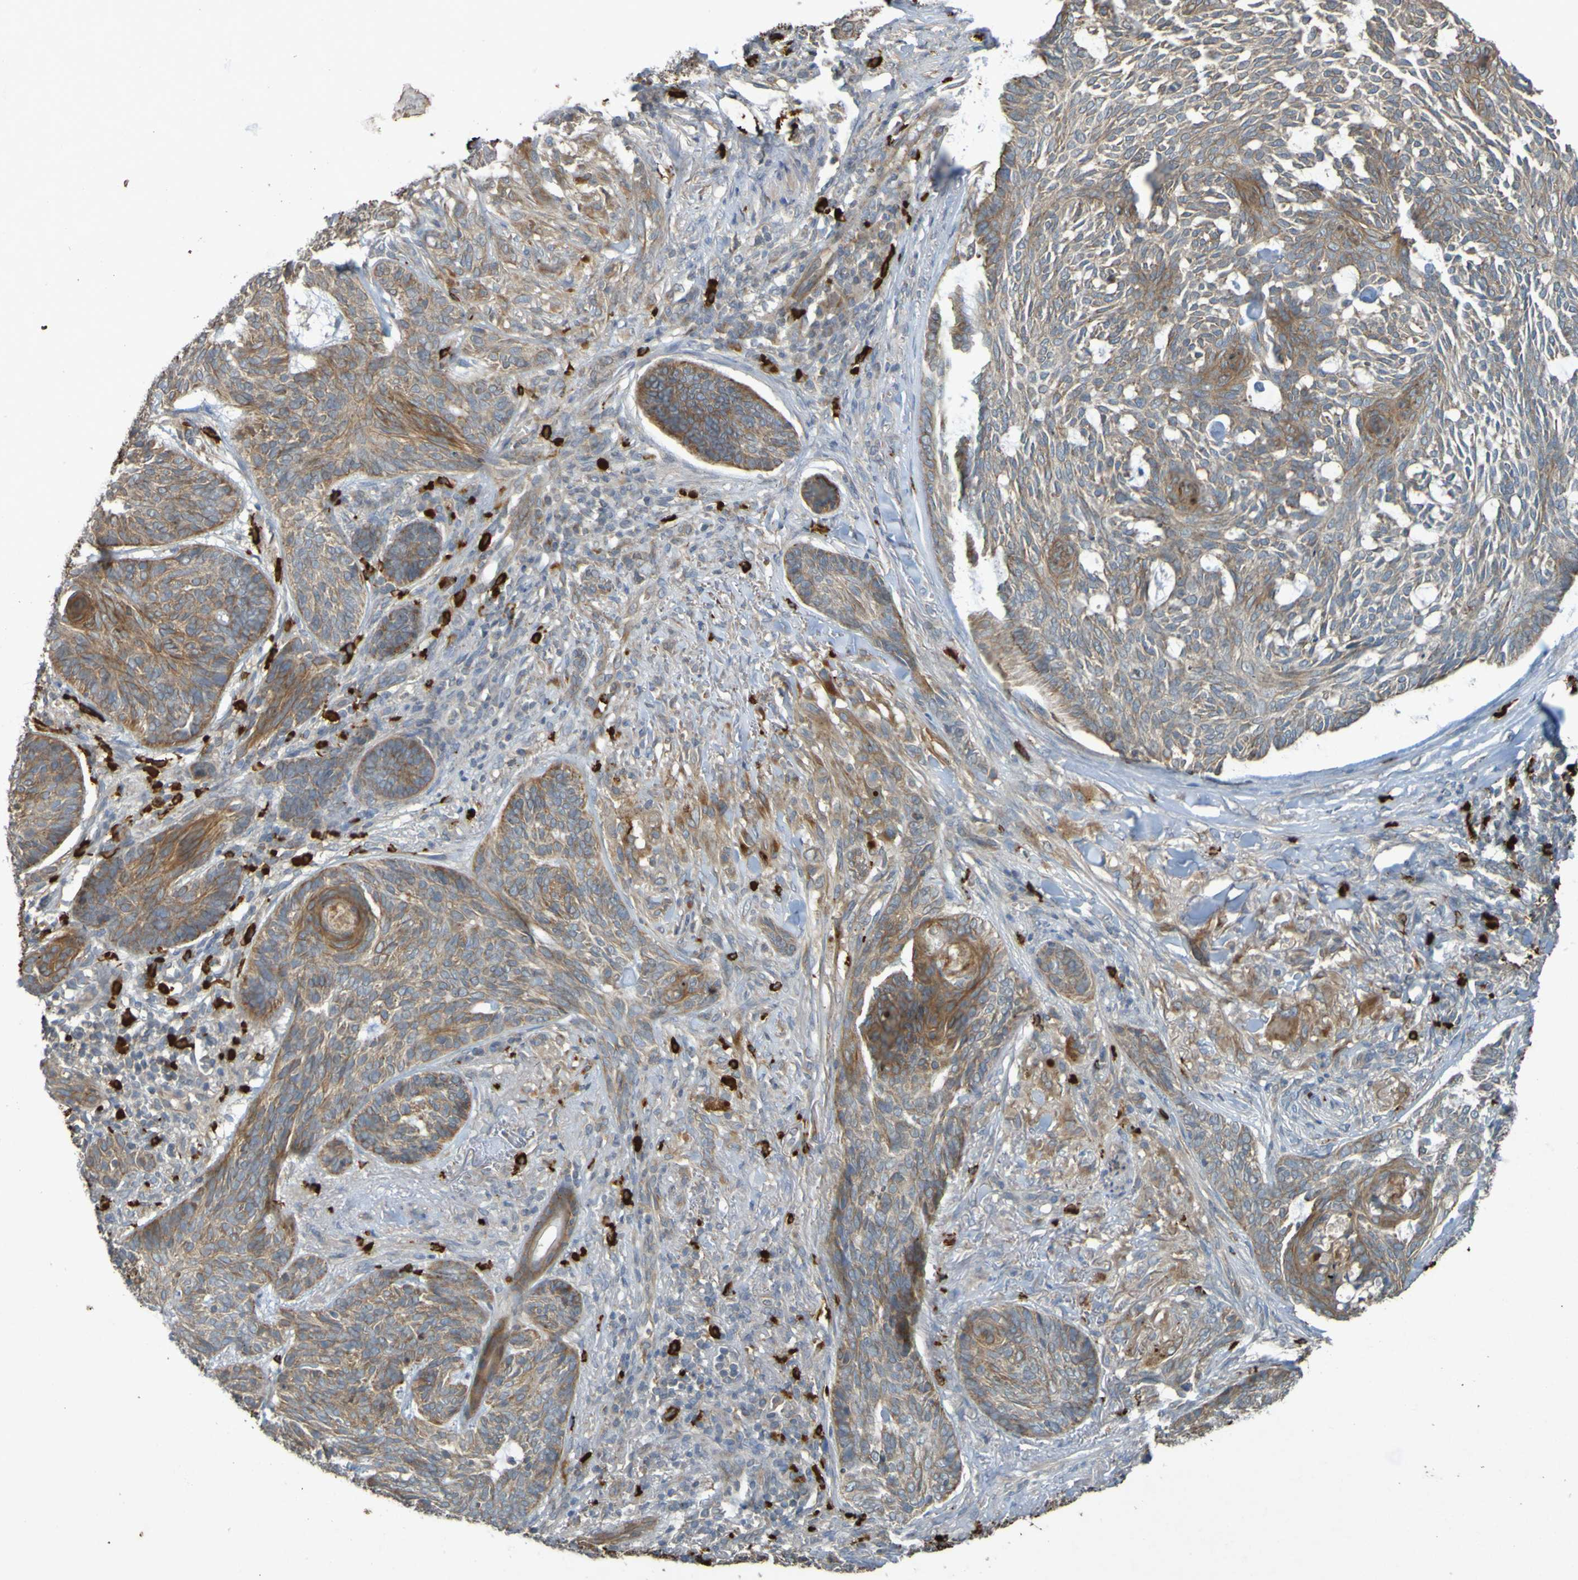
{"staining": {"intensity": "moderate", "quantity": "25%-75%", "location": "cytoplasmic/membranous"}, "tissue": "skin cancer", "cell_type": "Tumor cells", "image_type": "cancer", "snomed": [{"axis": "morphology", "description": "Basal cell carcinoma"}, {"axis": "topography", "description": "Skin"}], "caption": "Tumor cells exhibit moderate cytoplasmic/membranous expression in approximately 25%-75% of cells in skin cancer. (DAB (3,3'-diaminobenzidine) IHC, brown staining for protein, blue staining for nuclei).", "gene": "B3GAT2", "patient": {"sex": "male", "age": 43}}